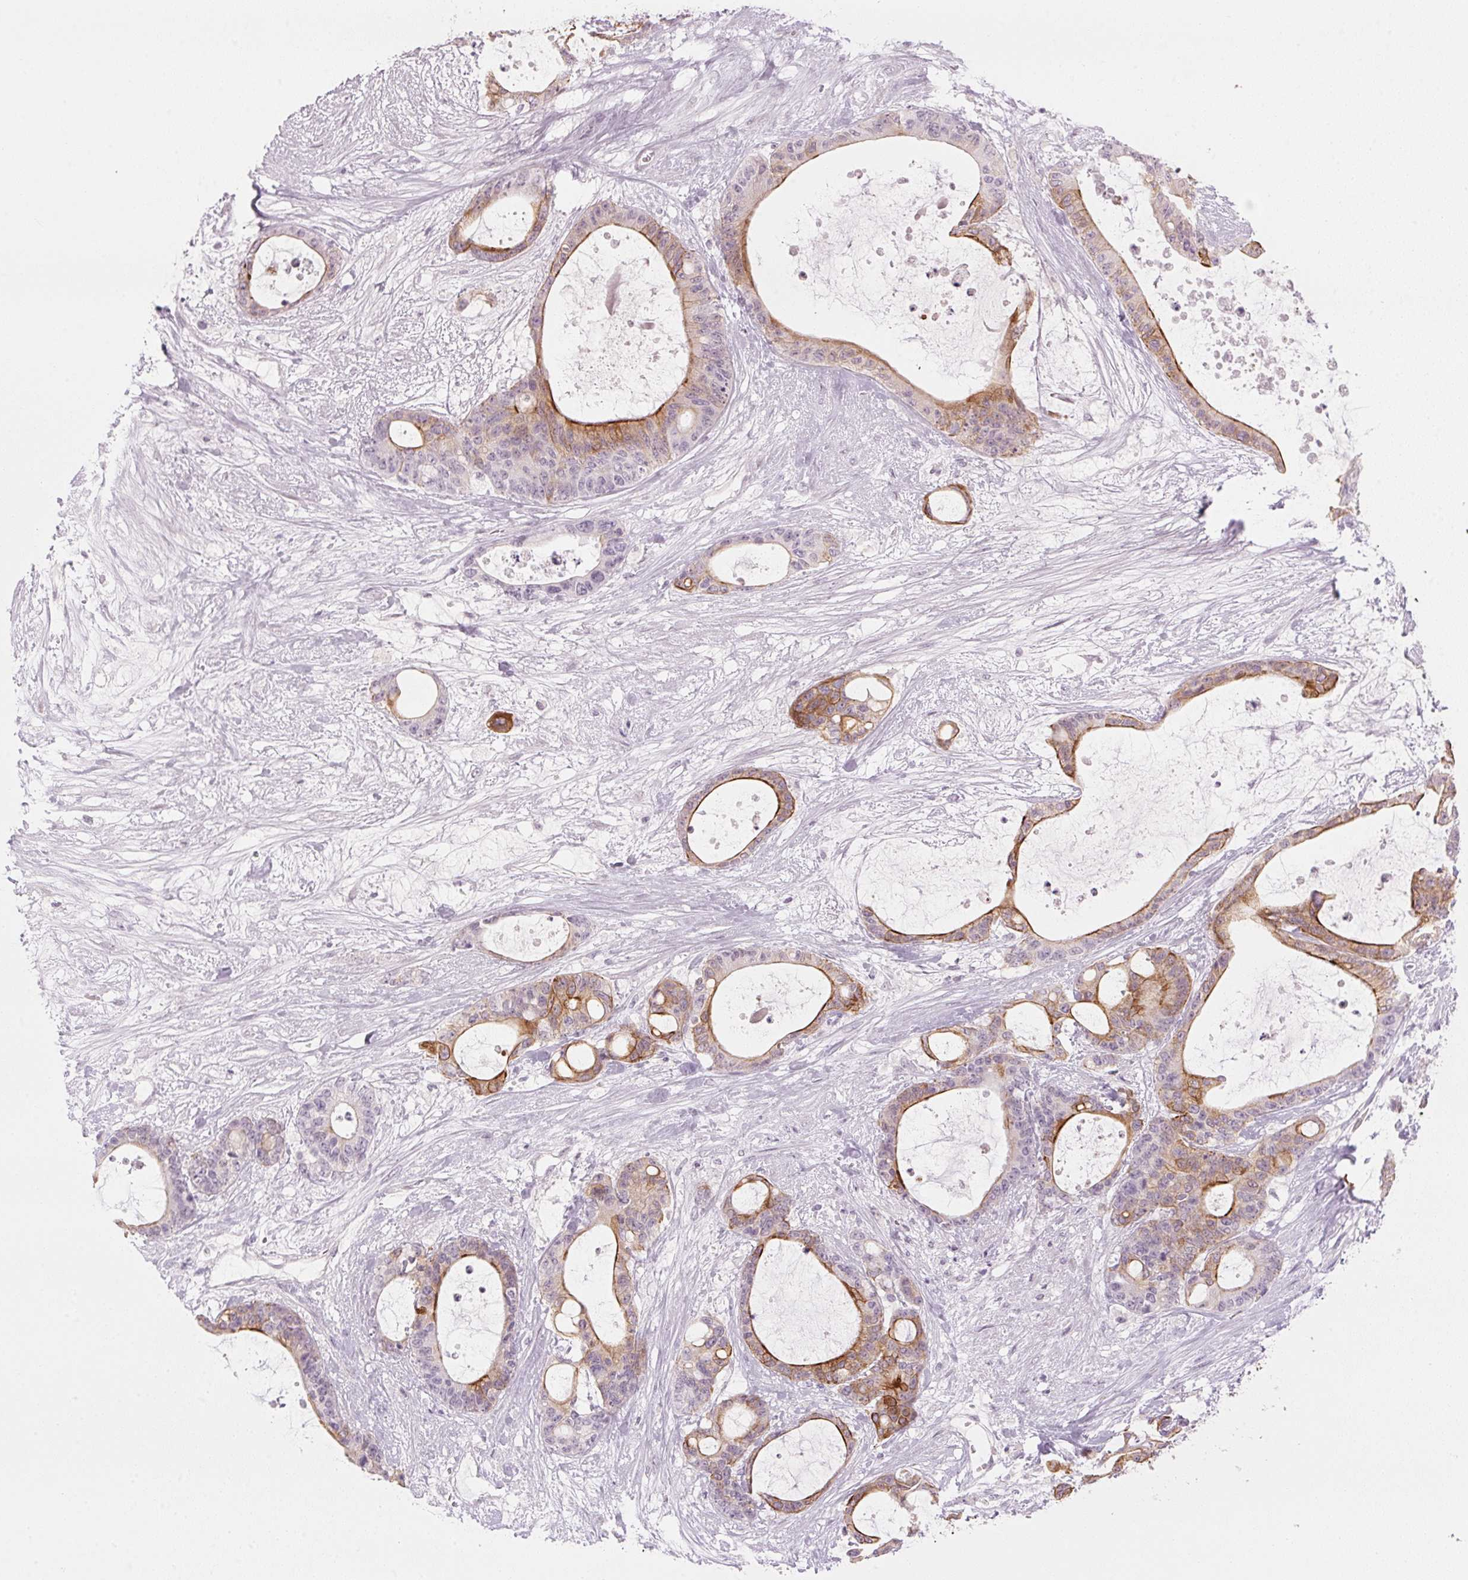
{"staining": {"intensity": "moderate", "quantity": "25%-75%", "location": "cytoplasmic/membranous"}, "tissue": "liver cancer", "cell_type": "Tumor cells", "image_type": "cancer", "snomed": [{"axis": "morphology", "description": "Normal tissue, NOS"}, {"axis": "morphology", "description": "Cholangiocarcinoma"}, {"axis": "topography", "description": "Liver"}, {"axis": "topography", "description": "Peripheral nerve tissue"}], "caption": "Liver cancer stained with immunohistochemistry (IHC) displays moderate cytoplasmic/membranous staining in approximately 25%-75% of tumor cells.", "gene": "SCTR", "patient": {"sex": "female", "age": 73}}